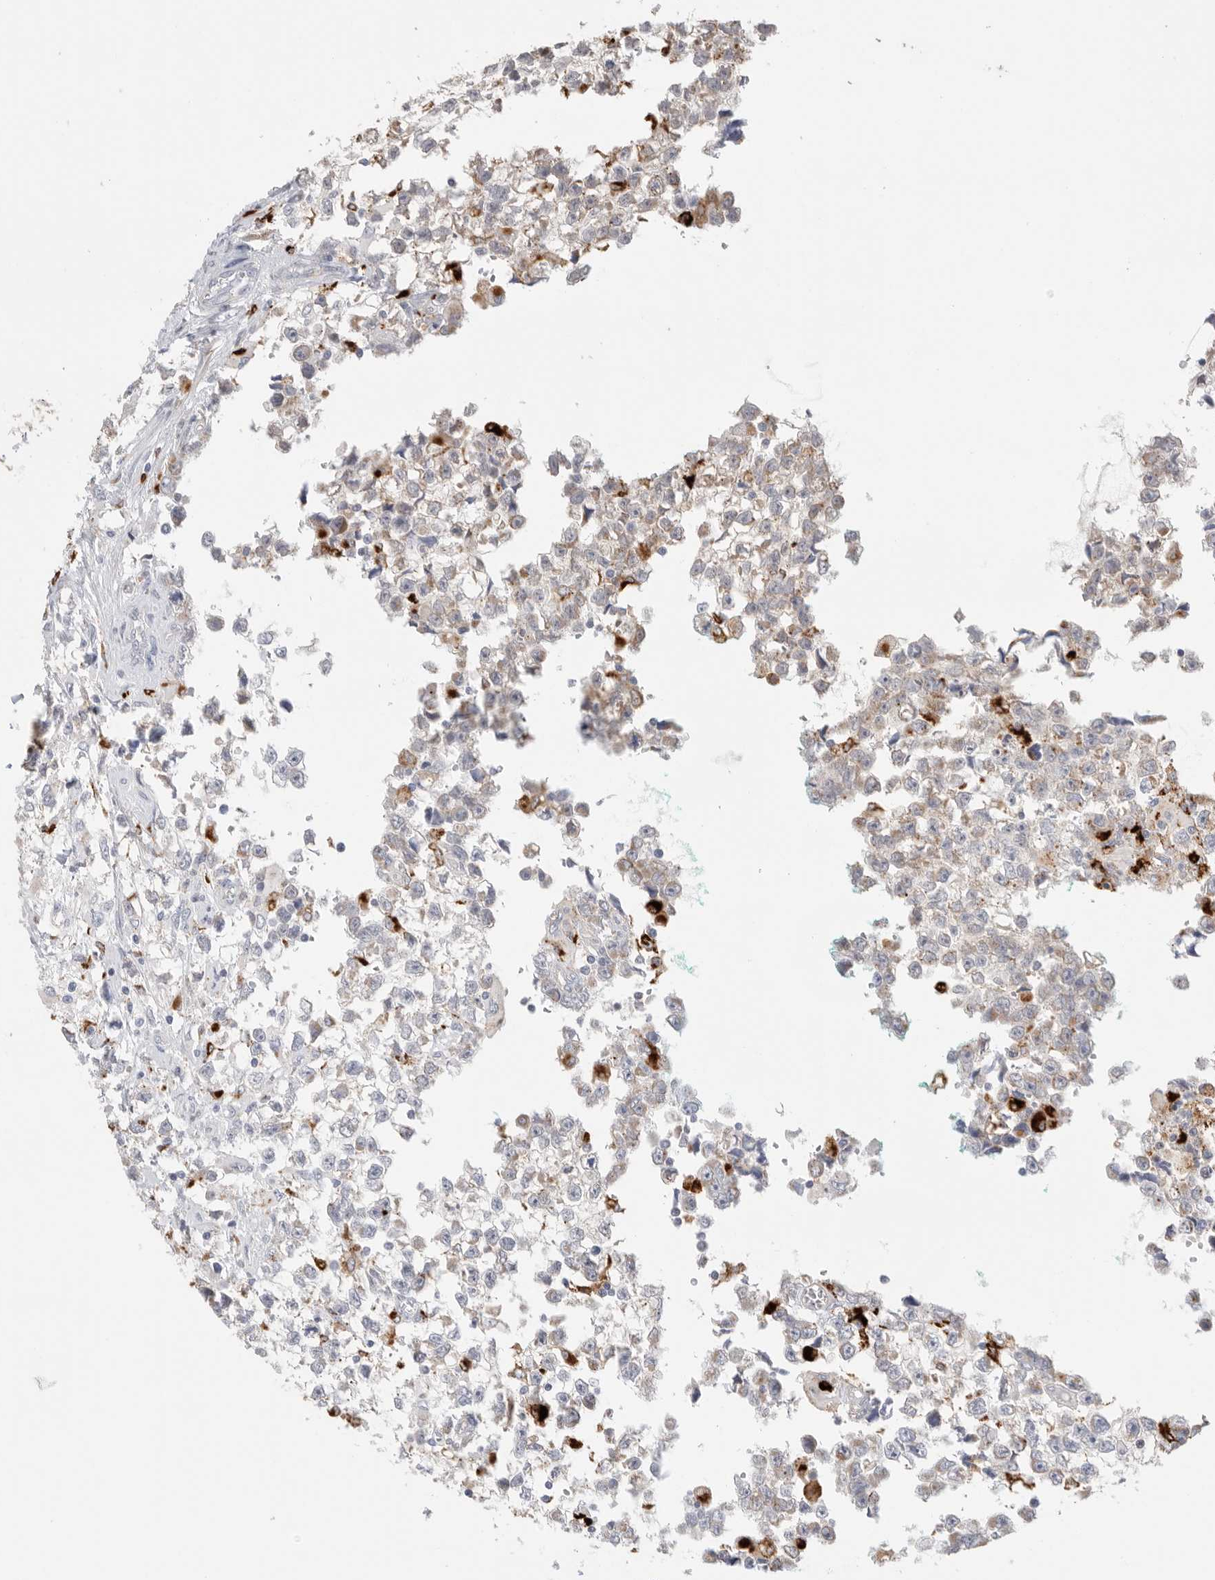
{"staining": {"intensity": "strong", "quantity": "<25%", "location": "cytoplasmic/membranous"}, "tissue": "testis cancer", "cell_type": "Tumor cells", "image_type": "cancer", "snomed": [{"axis": "morphology", "description": "Seminoma, NOS"}, {"axis": "morphology", "description": "Carcinoma, Embryonal, NOS"}, {"axis": "topography", "description": "Testis"}], "caption": "DAB (3,3'-diaminobenzidine) immunohistochemical staining of testis embryonal carcinoma displays strong cytoplasmic/membranous protein staining in about <25% of tumor cells.", "gene": "GGH", "patient": {"sex": "male", "age": 51}}